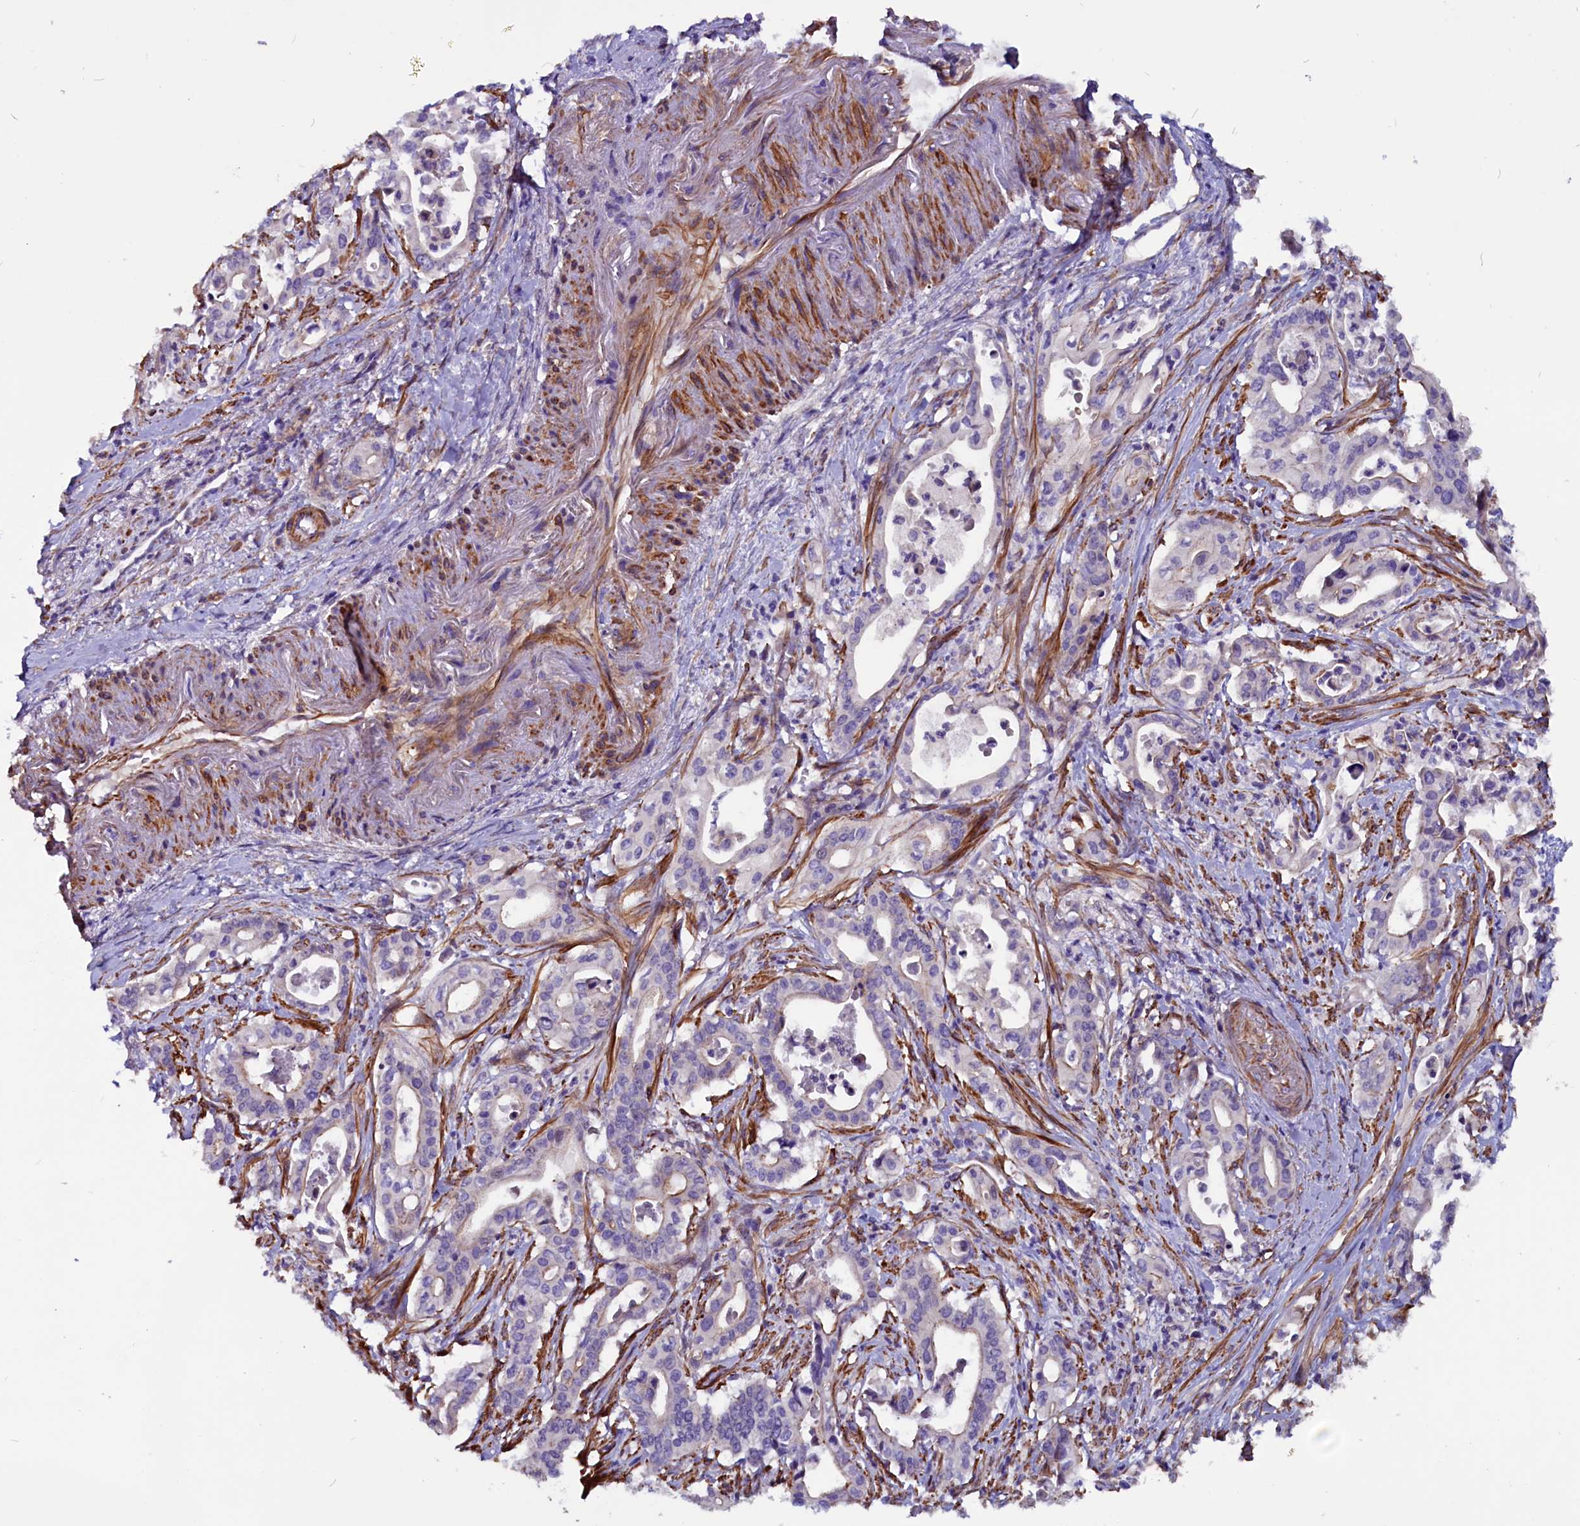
{"staining": {"intensity": "weak", "quantity": "<25%", "location": "cytoplasmic/membranous"}, "tissue": "pancreatic cancer", "cell_type": "Tumor cells", "image_type": "cancer", "snomed": [{"axis": "morphology", "description": "Adenocarcinoma, NOS"}, {"axis": "topography", "description": "Pancreas"}], "caption": "Immunohistochemistry micrograph of neoplastic tissue: pancreatic cancer stained with DAB (3,3'-diaminobenzidine) demonstrates no significant protein expression in tumor cells.", "gene": "ZNF749", "patient": {"sex": "female", "age": 77}}